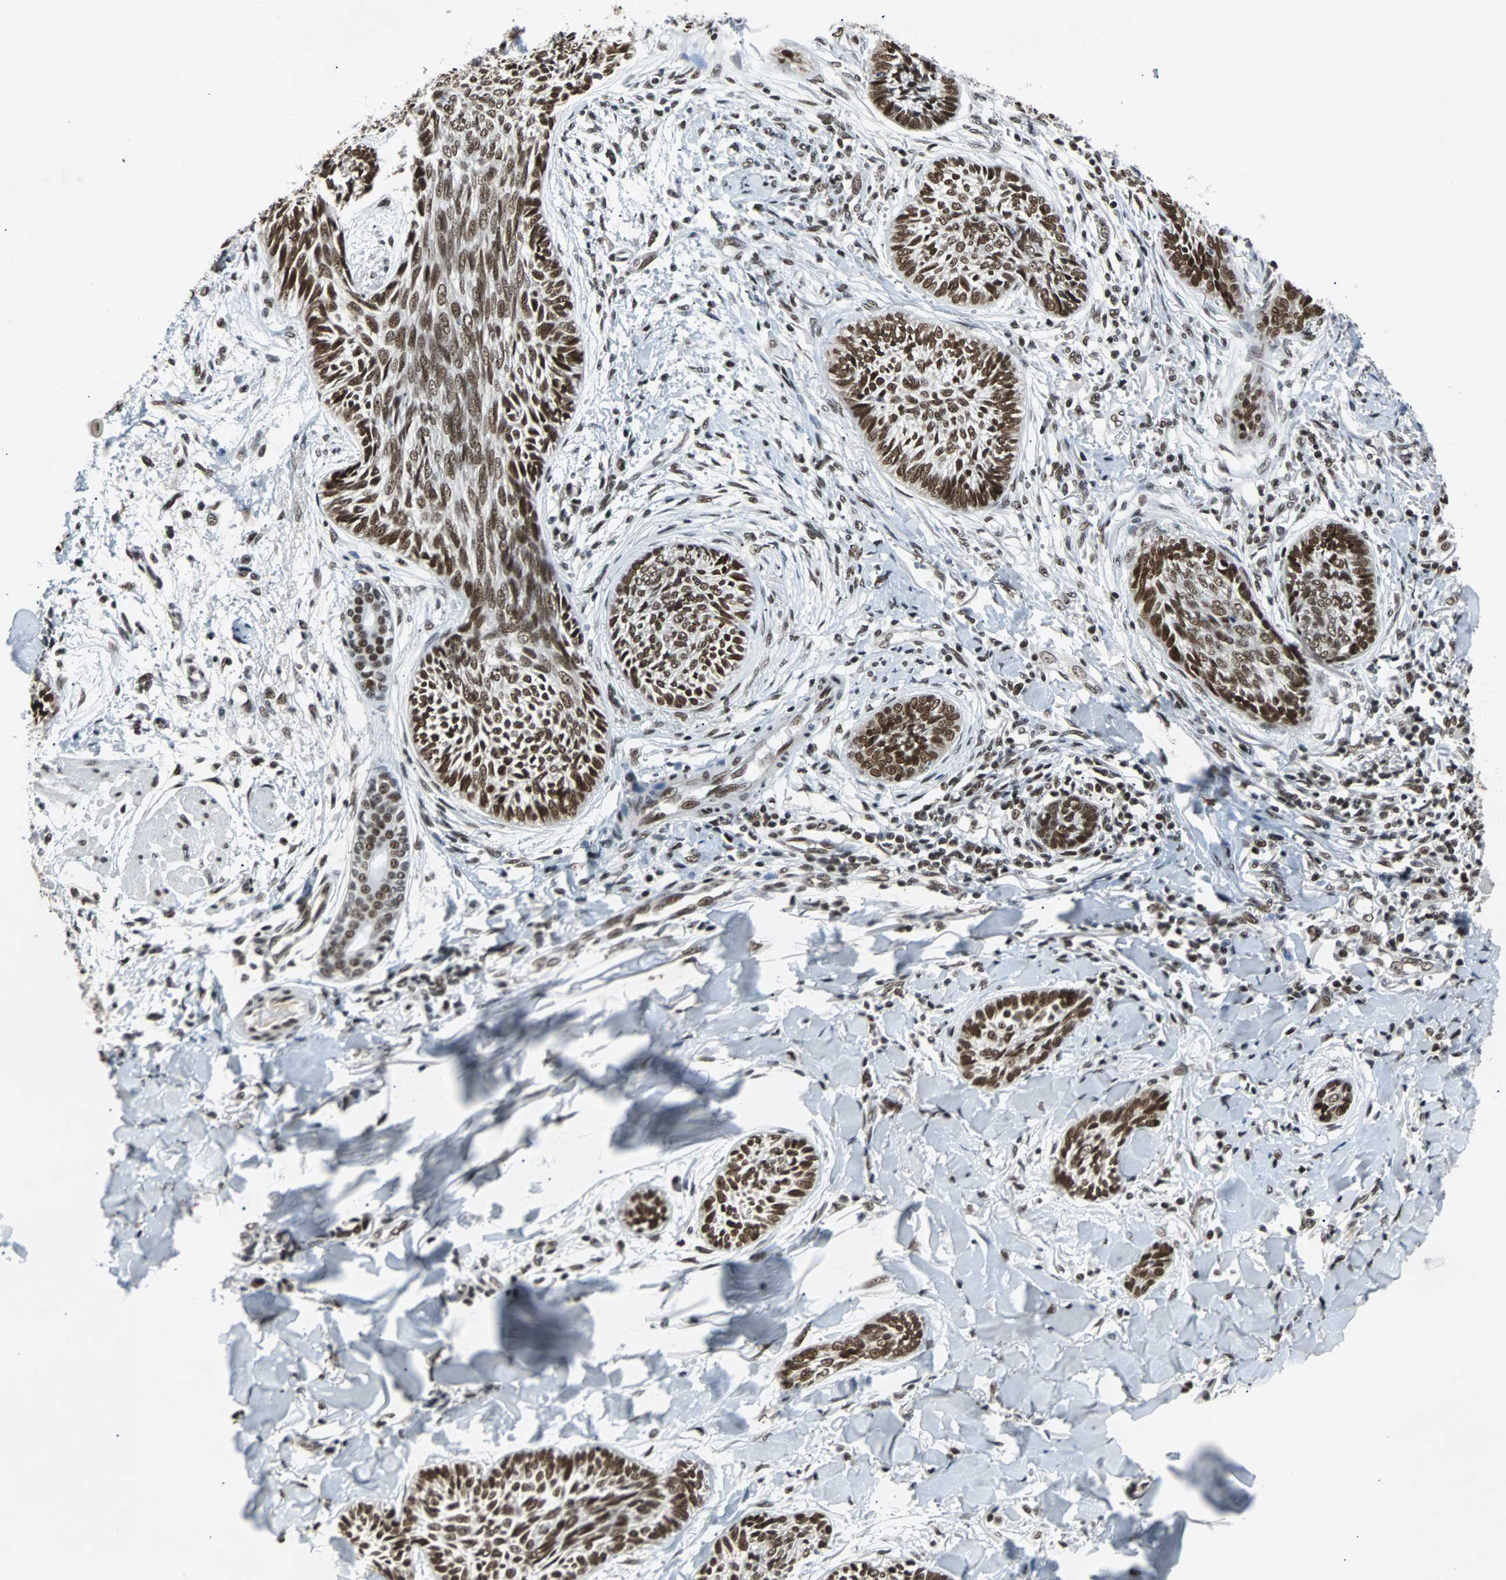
{"staining": {"intensity": "strong", "quantity": ">75%", "location": "nuclear"}, "tissue": "skin cancer", "cell_type": "Tumor cells", "image_type": "cancer", "snomed": [{"axis": "morphology", "description": "Papilloma, NOS"}, {"axis": "morphology", "description": "Basal cell carcinoma"}, {"axis": "topography", "description": "Skin"}], "caption": "Skin cancer (papilloma) tissue shows strong nuclear staining in about >75% of tumor cells Using DAB (3,3'-diaminobenzidine) (brown) and hematoxylin (blue) stains, captured at high magnification using brightfield microscopy.", "gene": "GATAD2A", "patient": {"sex": "male", "age": 87}}